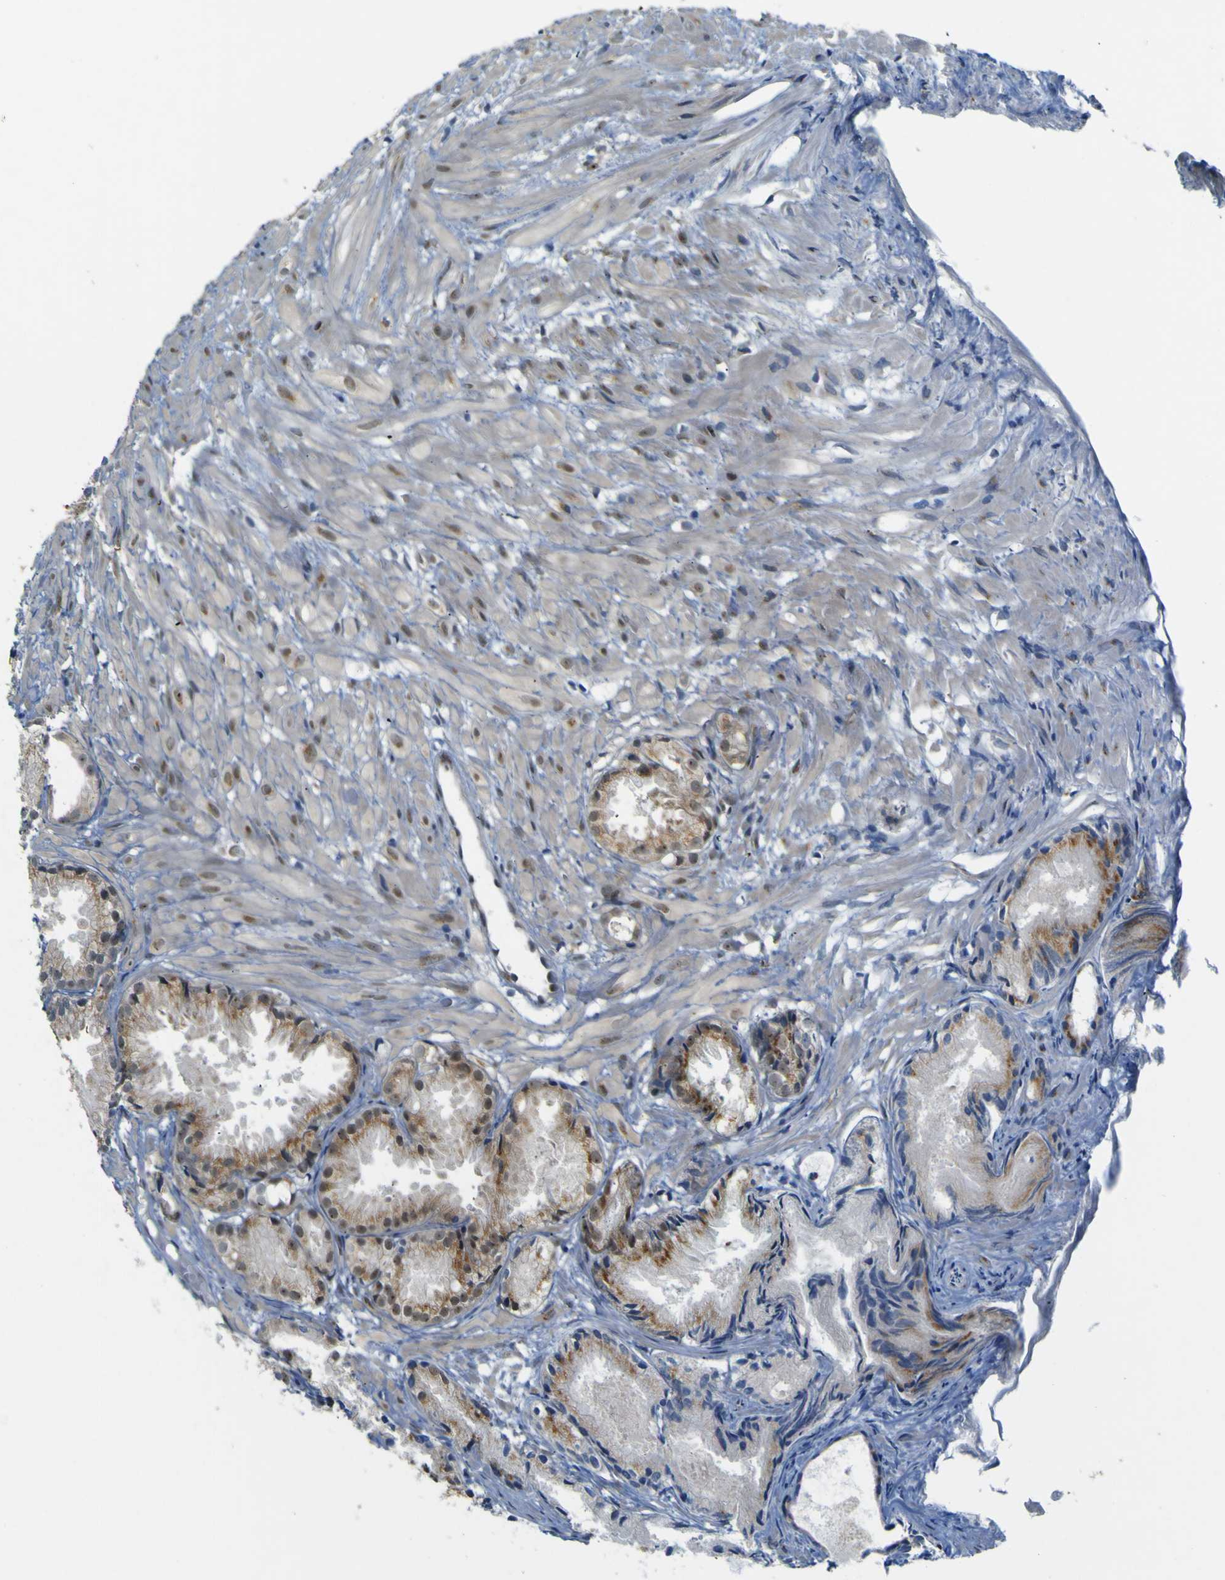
{"staining": {"intensity": "moderate", "quantity": "<25%", "location": "cytoplasmic/membranous"}, "tissue": "prostate cancer", "cell_type": "Tumor cells", "image_type": "cancer", "snomed": [{"axis": "morphology", "description": "Adenocarcinoma, Low grade"}, {"axis": "topography", "description": "Prostate"}], "caption": "Moderate cytoplasmic/membranous protein expression is present in about <25% of tumor cells in prostate cancer (low-grade adenocarcinoma).", "gene": "IGF2R", "patient": {"sex": "male", "age": 72}}